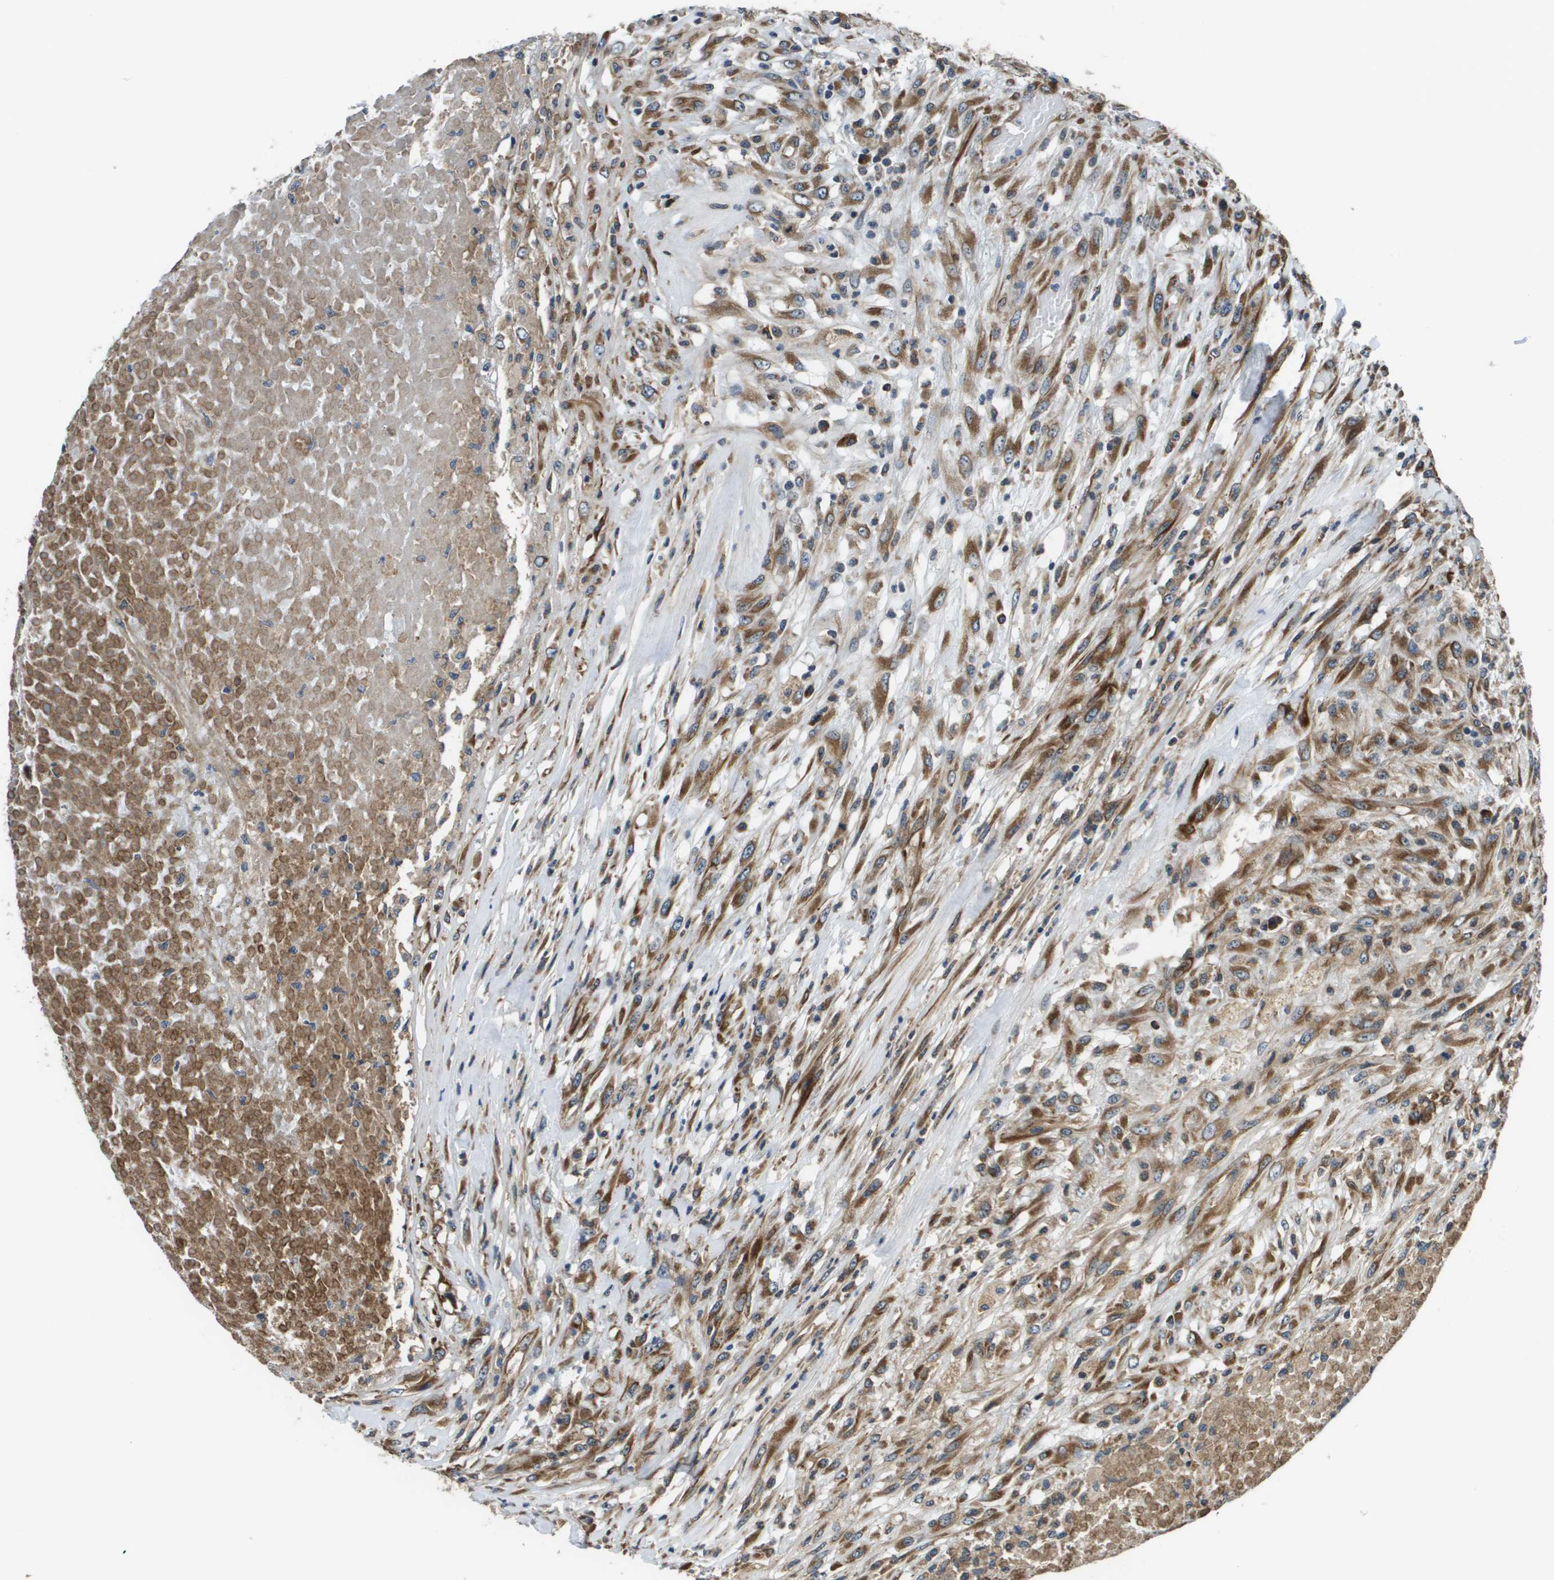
{"staining": {"intensity": "moderate", "quantity": ">75%", "location": "cytoplasmic/membranous"}, "tissue": "testis cancer", "cell_type": "Tumor cells", "image_type": "cancer", "snomed": [{"axis": "morphology", "description": "Seminoma, NOS"}, {"axis": "topography", "description": "Testis"}], "caption": "Tumor cells demonstrate medium levels of moderate cytoplasmic/membranous staining in about >75% of cells in human testis seminoma.", "gene": "SEC62", "patient": {"sex": "male", "age": 59}}